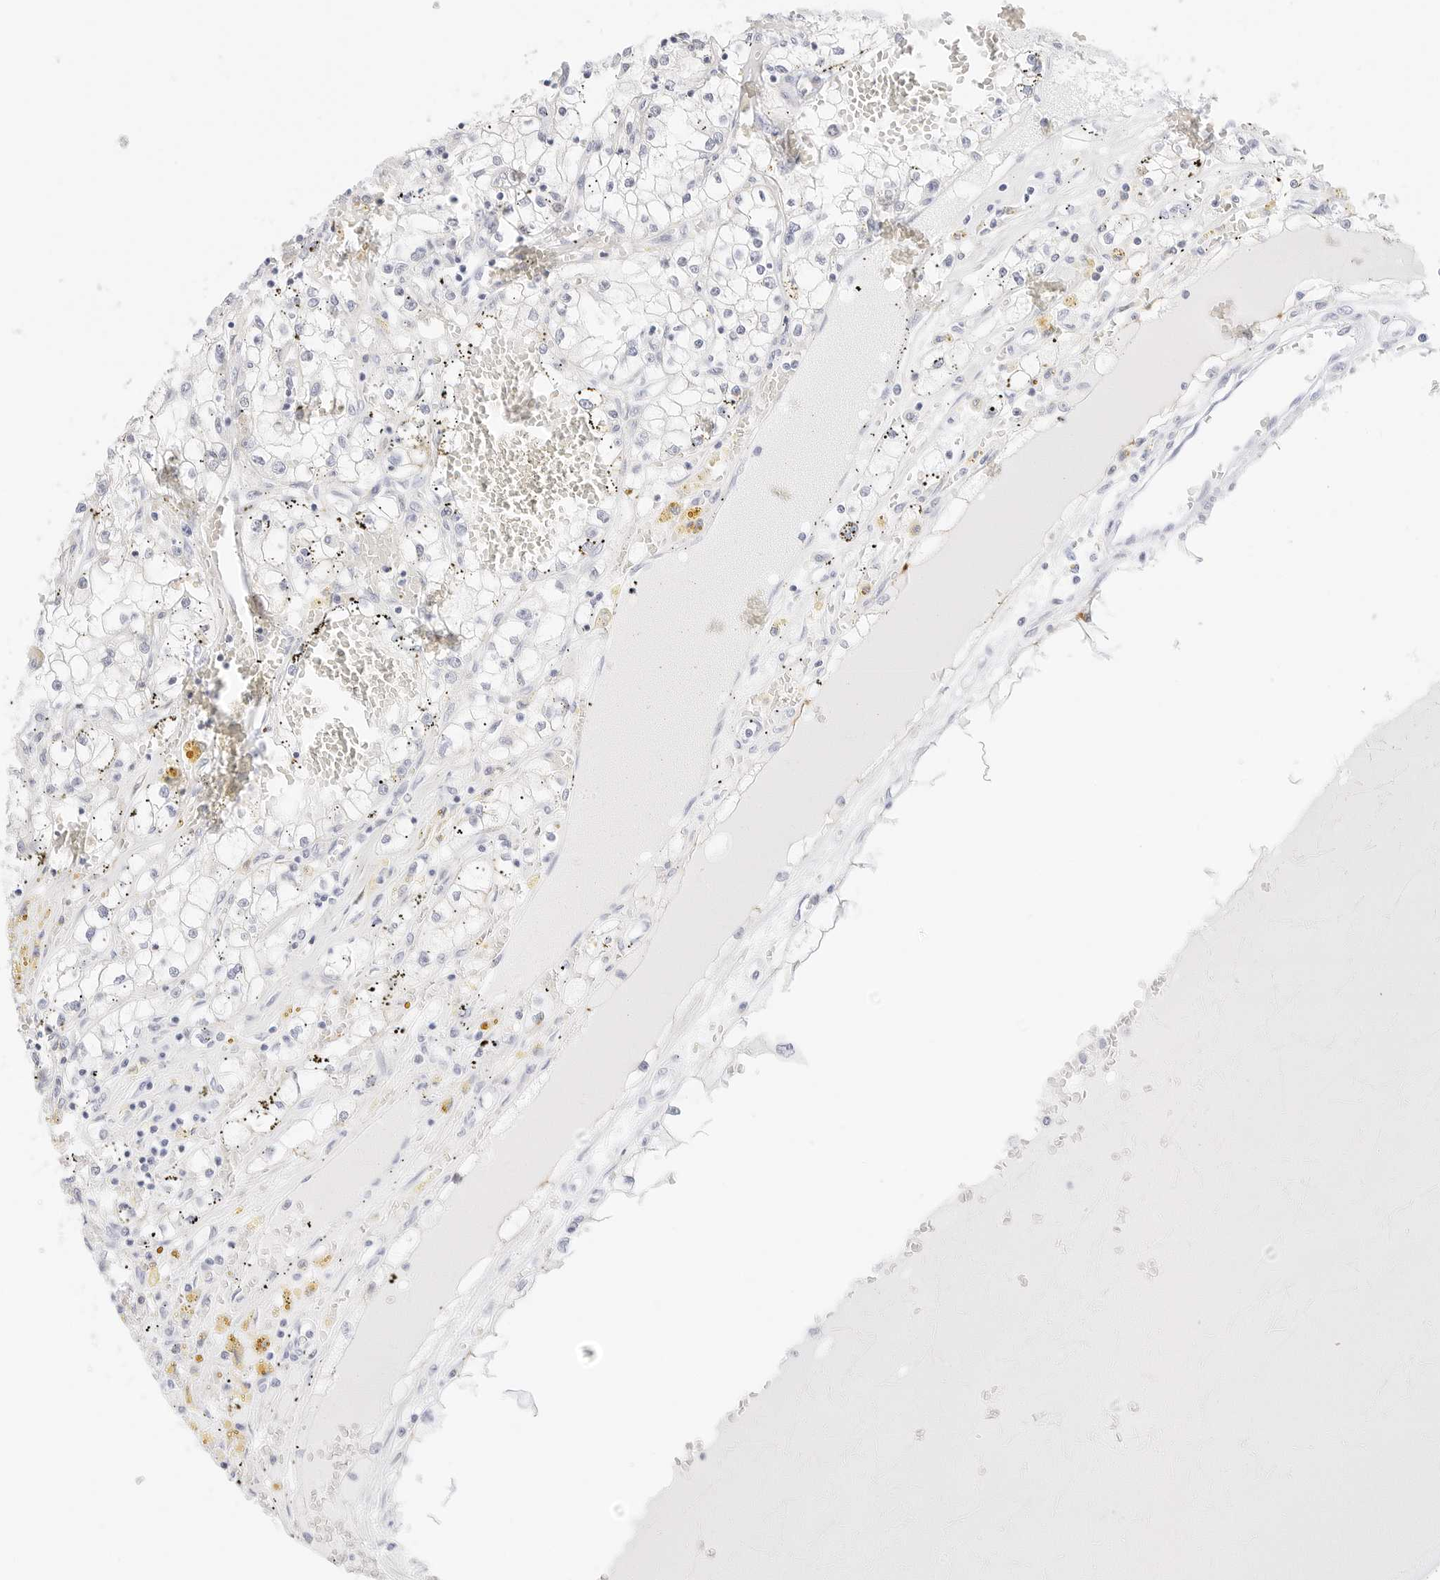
{"staining": {"intensity": "negative", "quantity": "none", "location": "none"}, "tissue": "renal cancer", "cell_type": "Tumor cells", "image_type": "cancer", "snomed": [{"axis": "morphology", "description": "Adenocarcinoma, NOS"}, {"axis": "topography", "description": "Kidney"}], "caption": "Adenocarcinoma (renal) stained for a protein using immunohistochemistry displays no expression tumor cells.", "gene": "CDH1", "patient": {"sex": "male", "age": 56}}